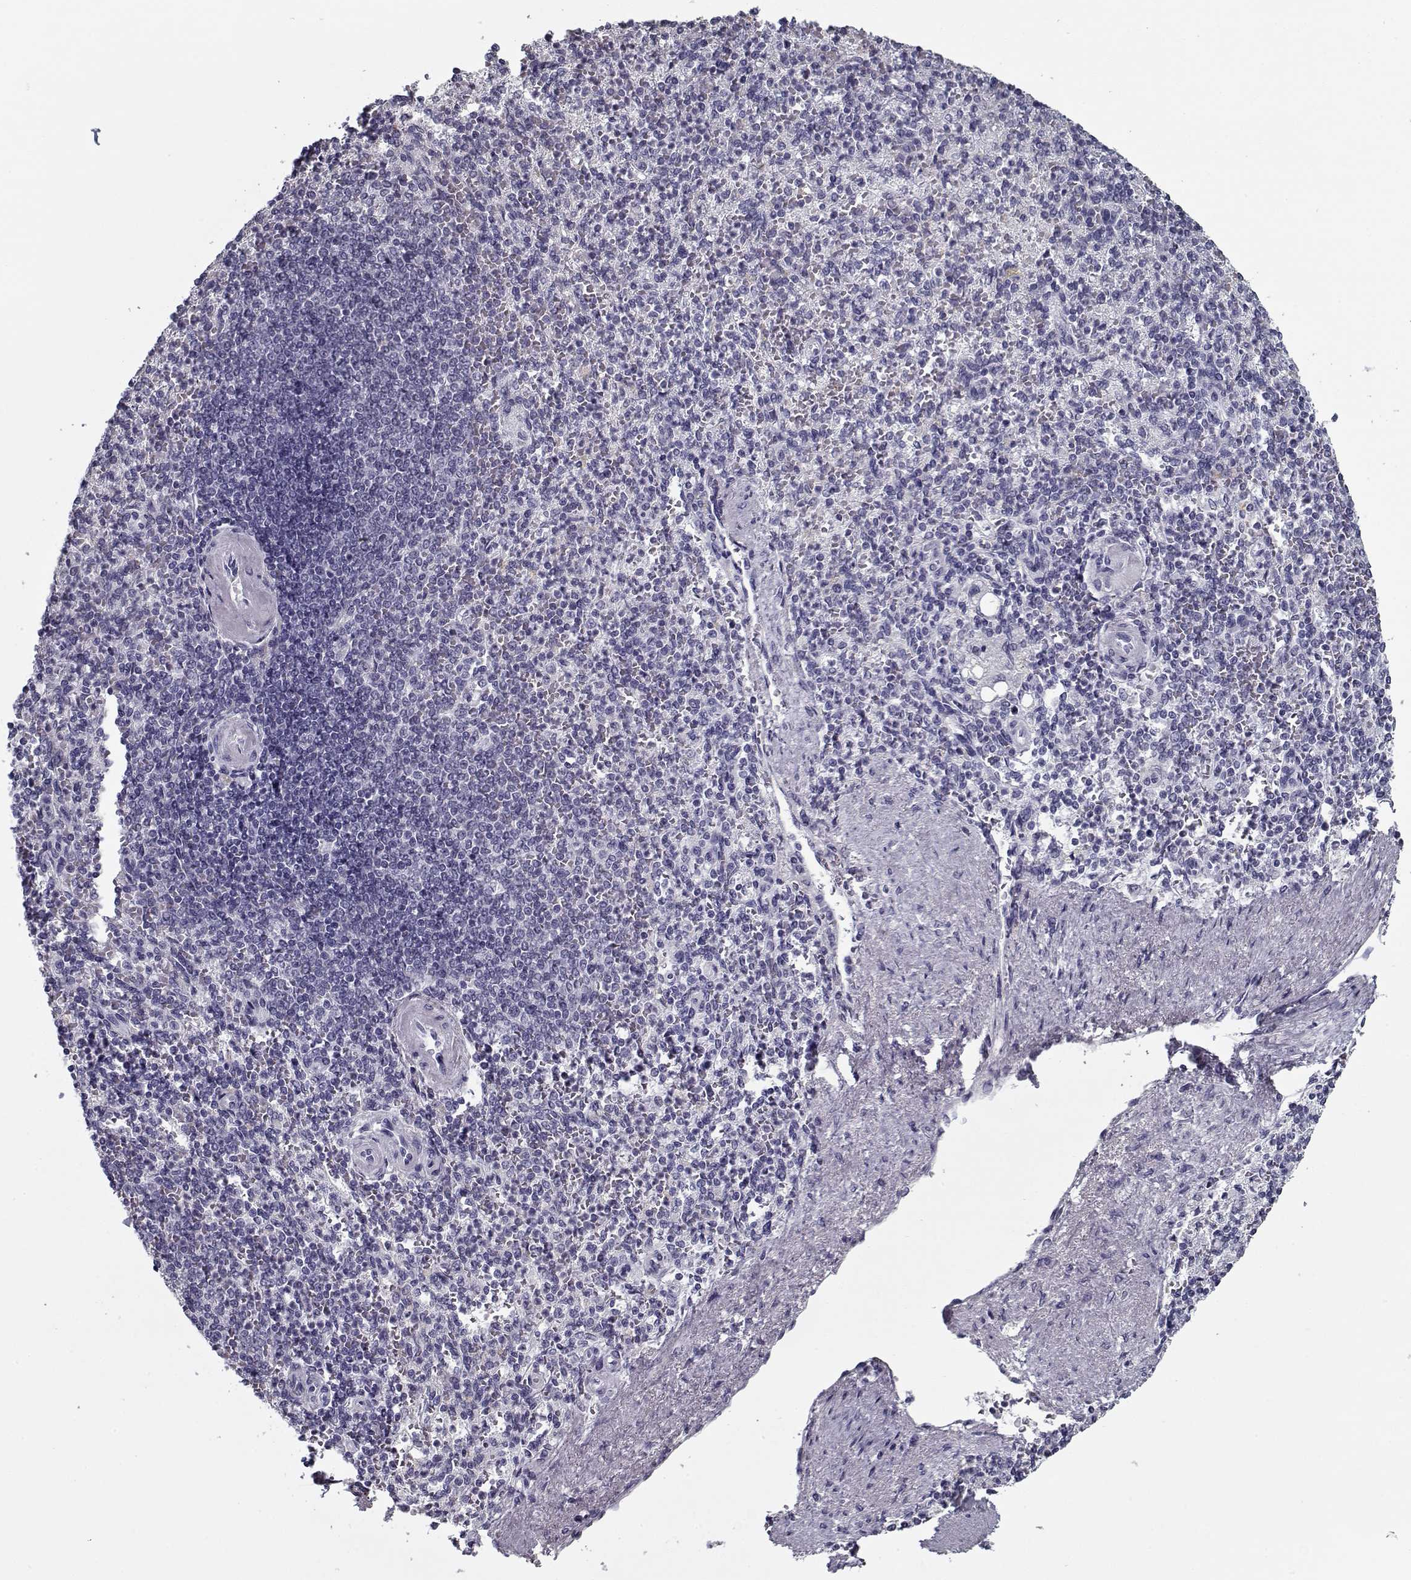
{"staining": {"intensity": "negative", "quantity": "none", "location": "none"}, "tissue": "spleen", "cell_type": "Cells in red pulp", "image_type": "normal", "snomed": [{"axis": "morphology", "description": "Normal tissue, NOS"}, {"axis": "topography", "description": "Spleen"}], "caption": "This is an immunohistochemistry (IHC) micrograph of unremarkable human spleen. There is no positivity in cells in red pulp.", "gene": "RNF32", "patient": {"sex": "female", "age": 74}}